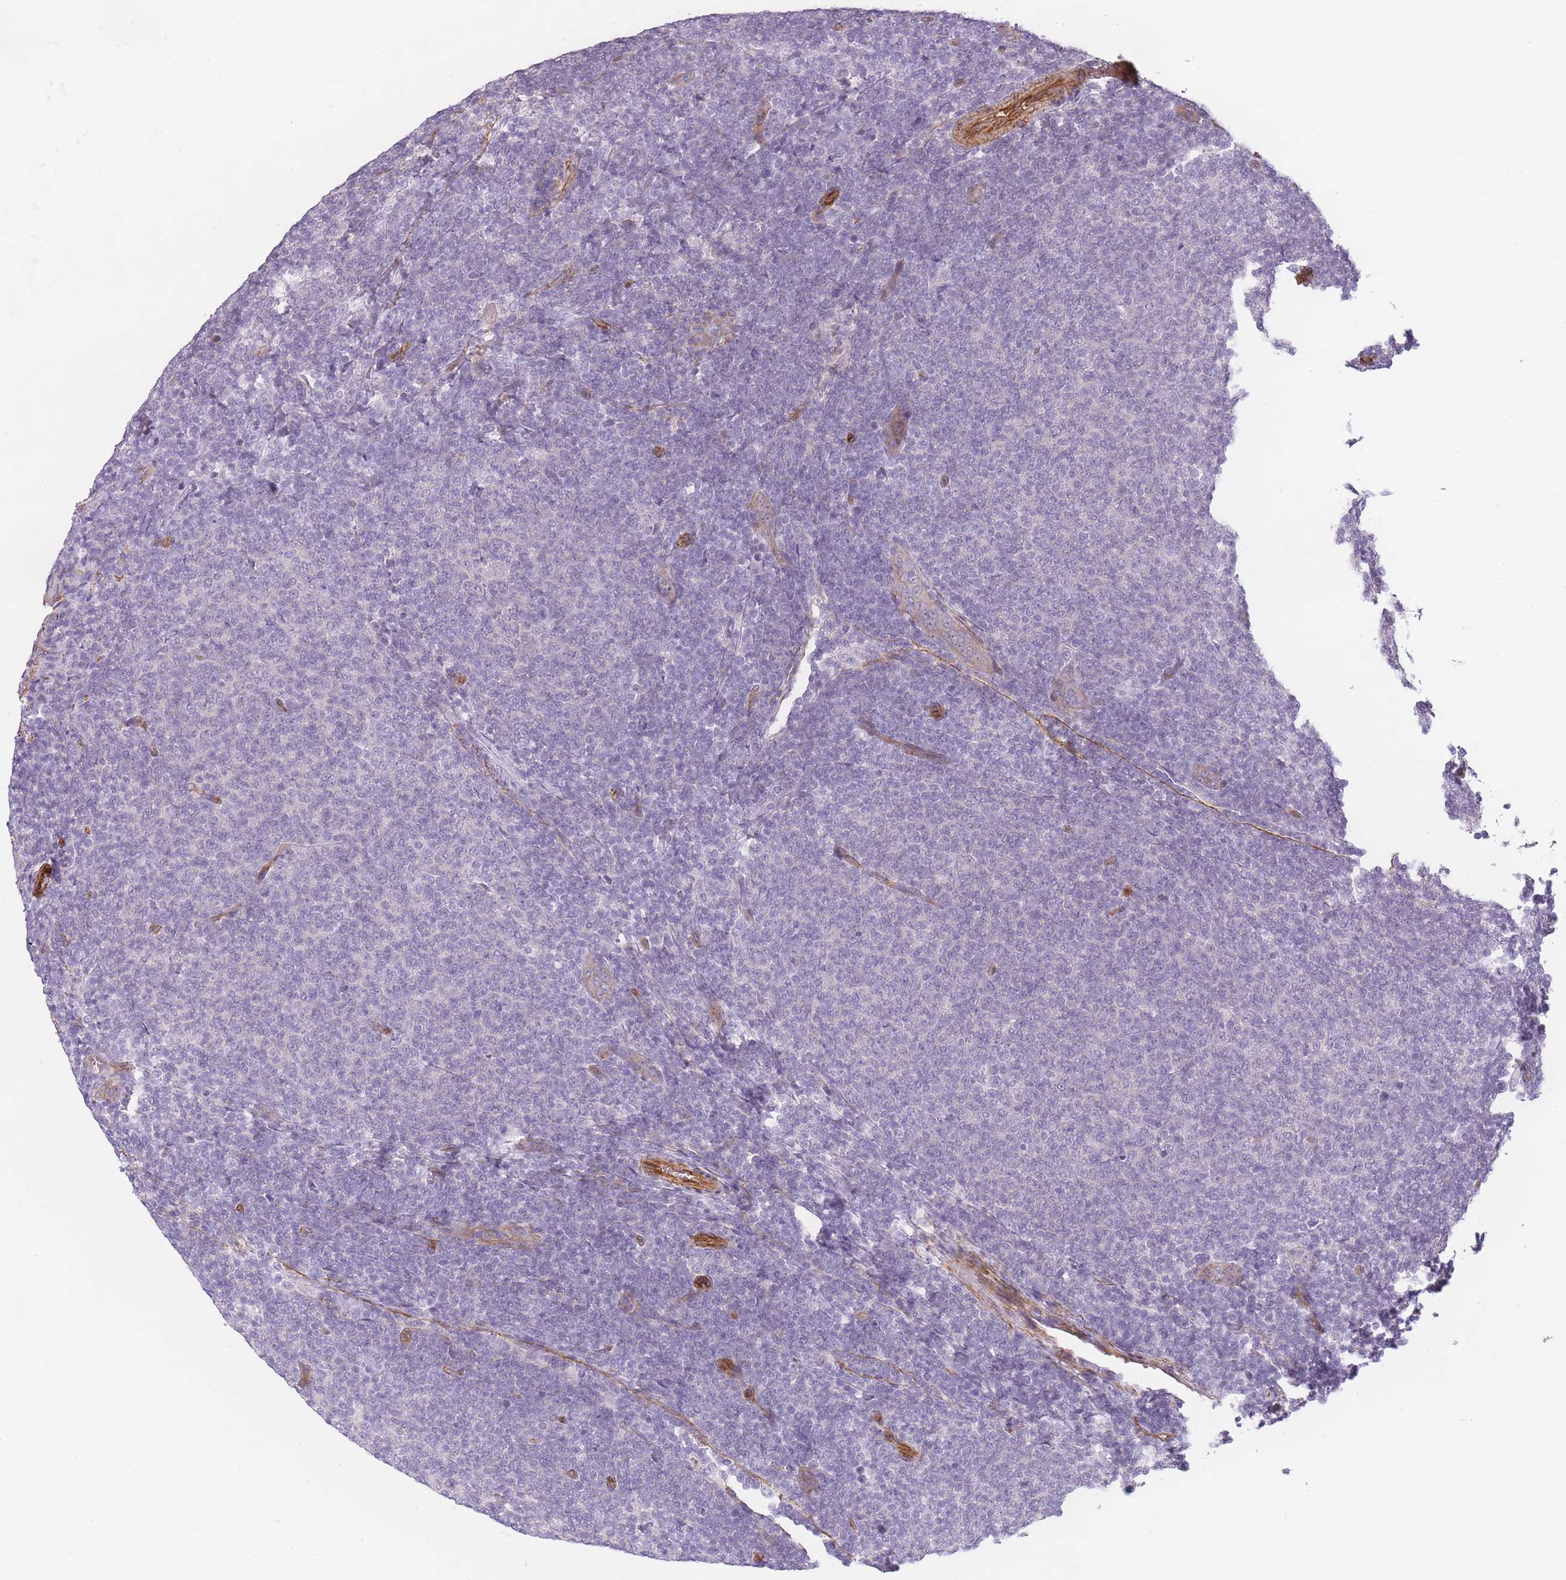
{"staining": {"intensity": "negative", "quantity": "none", "location": "none"}, "tissue": "lymphoma", "cell_type": "Tumor cells", "image_type": "cancer", "snomed": [{"axis": "morphology", "description": "Malignant lymphoma, non-Hodgkin's type, Low grade"}, {"axis": "topography", "description": "Lymph node"}], "caption": "Immunohistochemical staining of malignant lymphoma, non-Hodgkin's type (low-grade) shows no significant expression in tumor cells. (DAB (3,3'-diaminobenzidine) IHC with hematoxylin counter stain).", "gene": "OR6B3", "patient": {"sex": "male", "age": 66}}